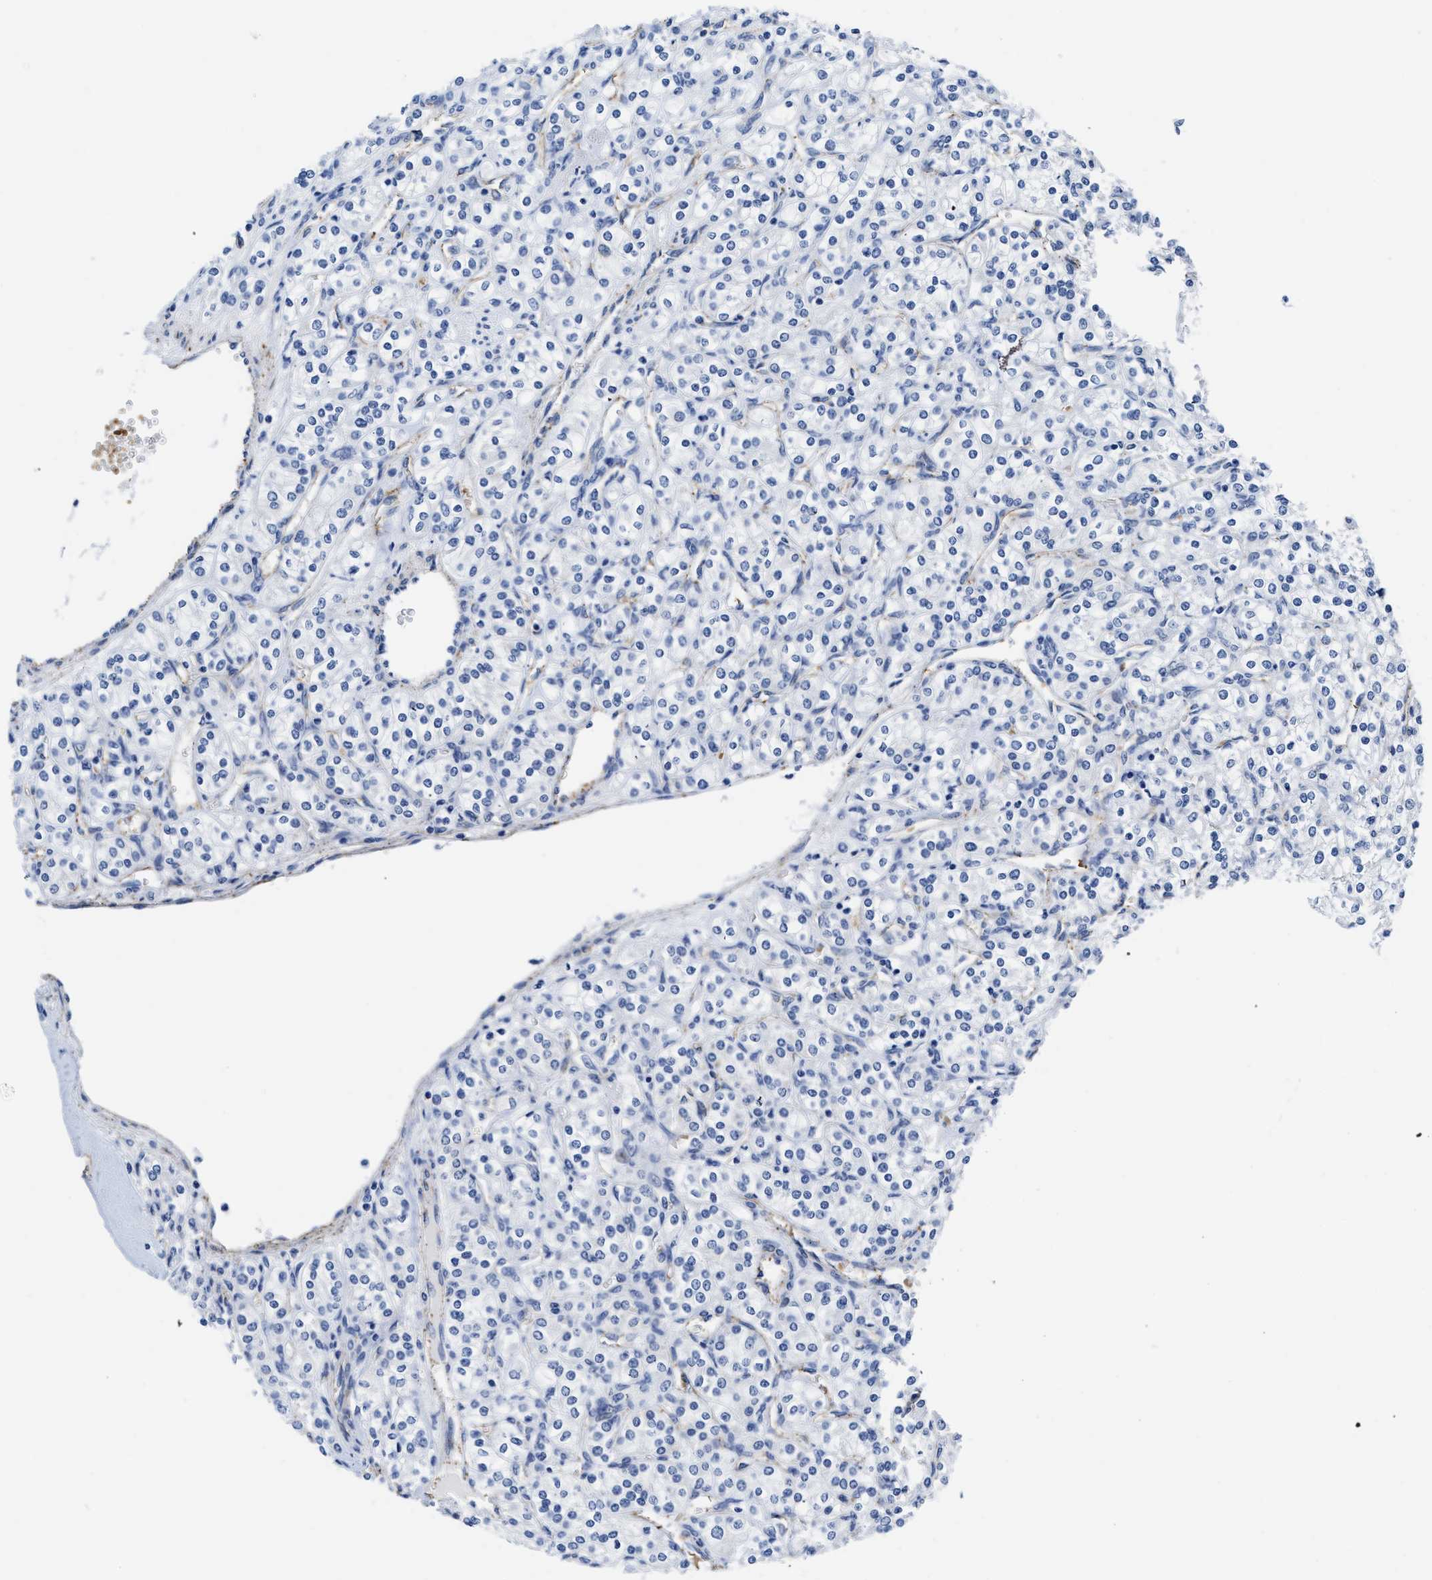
{"staining": {"intensity": "negative", "quantity": "none", "location": "none"}, "tissue": "renal cancer", "cell_type": "Tumor cells", "image_type": "cancer", "snomed": [{"axis": "morphology", "description": "Adenocarcinoma, NOS"}, {"axis": "topography", "description": "Kidney"}], "caption": "An image of renal adenocarcinoma stained for a protein displays no brown staining in tumor cells.", "gene": "KCNMB3", "patient": {"sex": "male", "age": 77}}